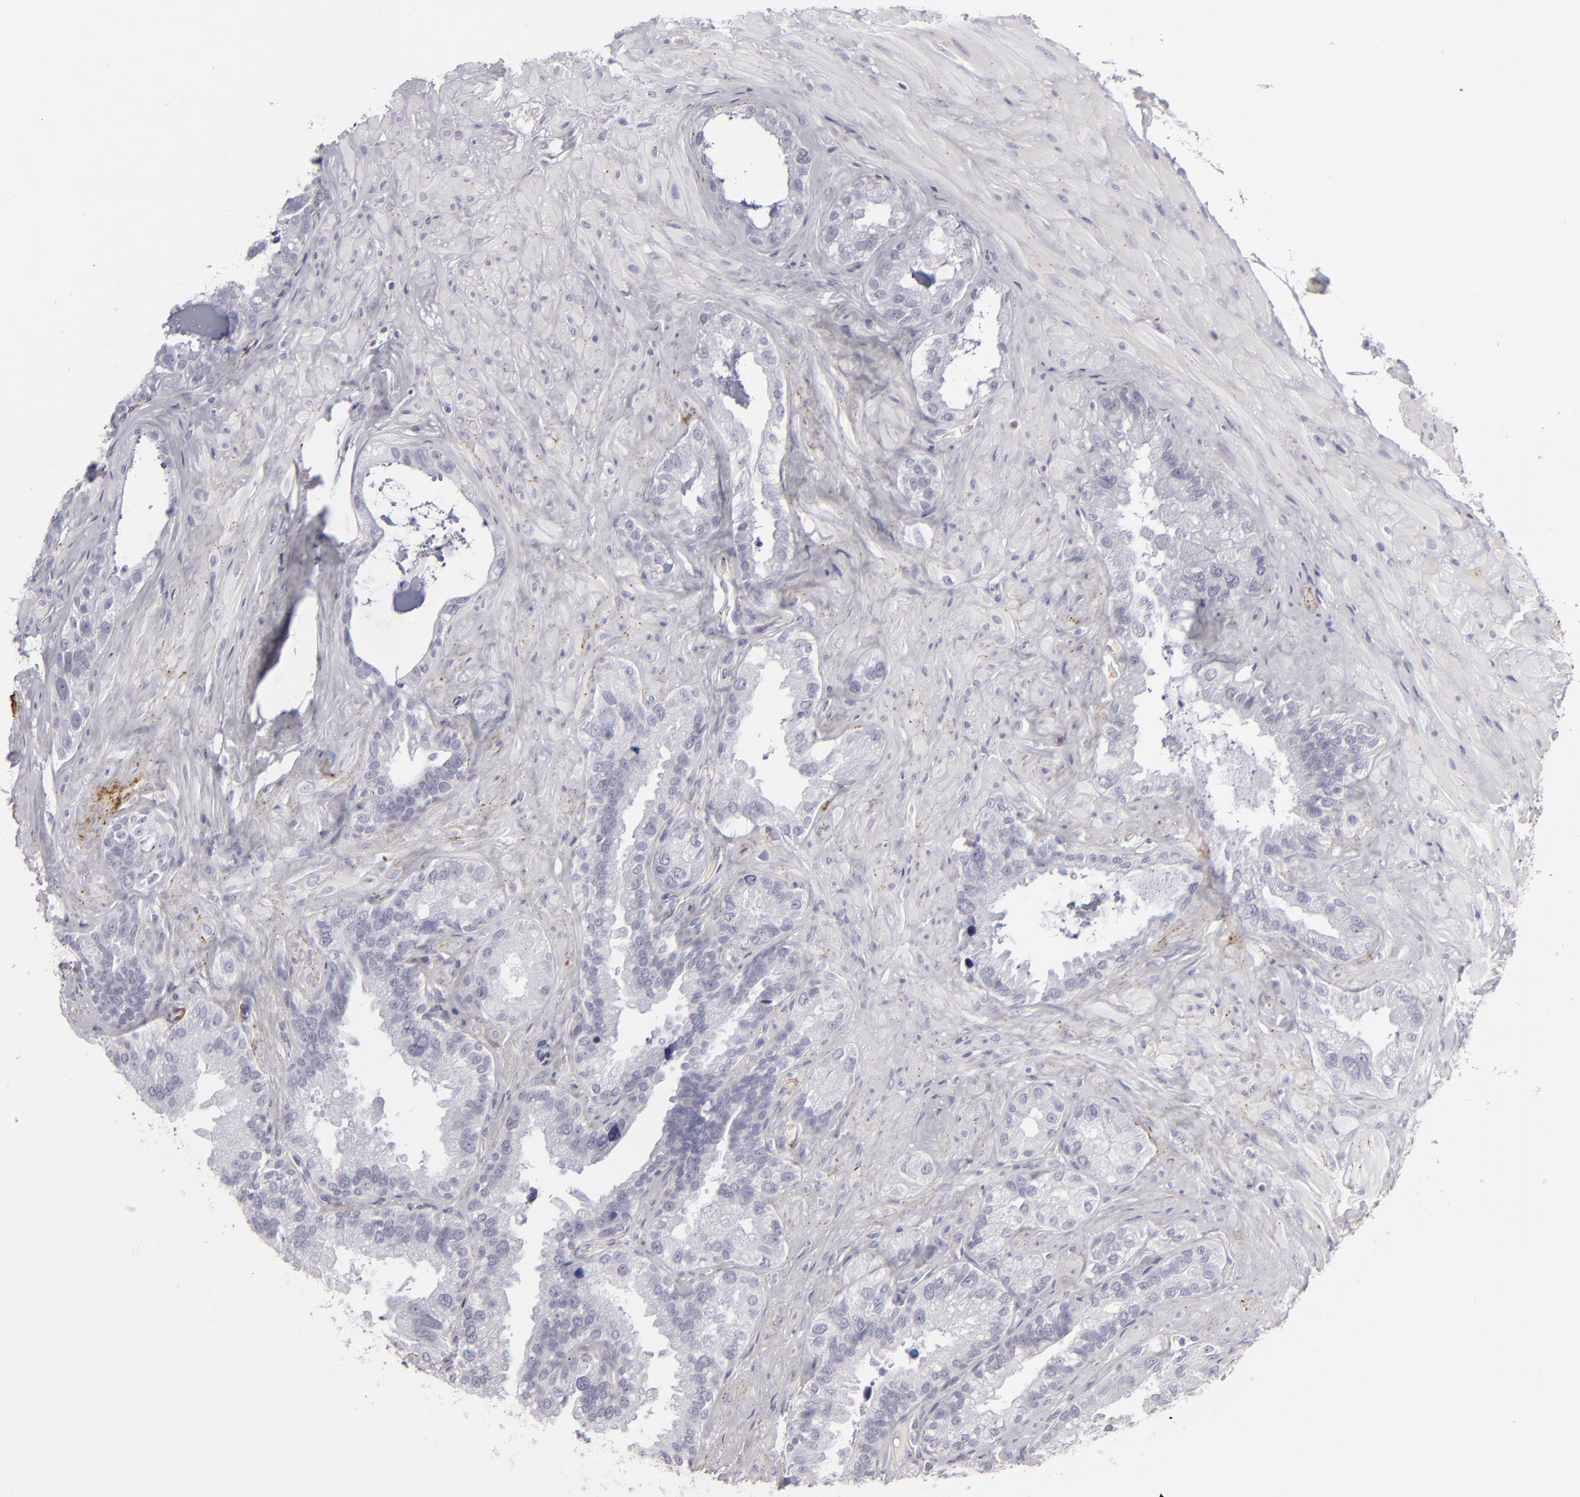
{"staining": {"intensity": "negative", "quantity": "none", "location": "none"}, "tissue": "seminal vesicle", "cell_type": "Glandular cells", "image_type": "normal", "snomed": [{"axis": "morphology", "description": "Normal tissue, NOS"}, {"axis": "topography", "description": "Seminal veicle"}], "caption": "DAB (3,3'-diaminobenzidine) immunohistochemical staining of benign seminal vesicle displays no significant staining in glandular cells.", "gene": "C9", "patient": {"sex": "male", "age": 63}}